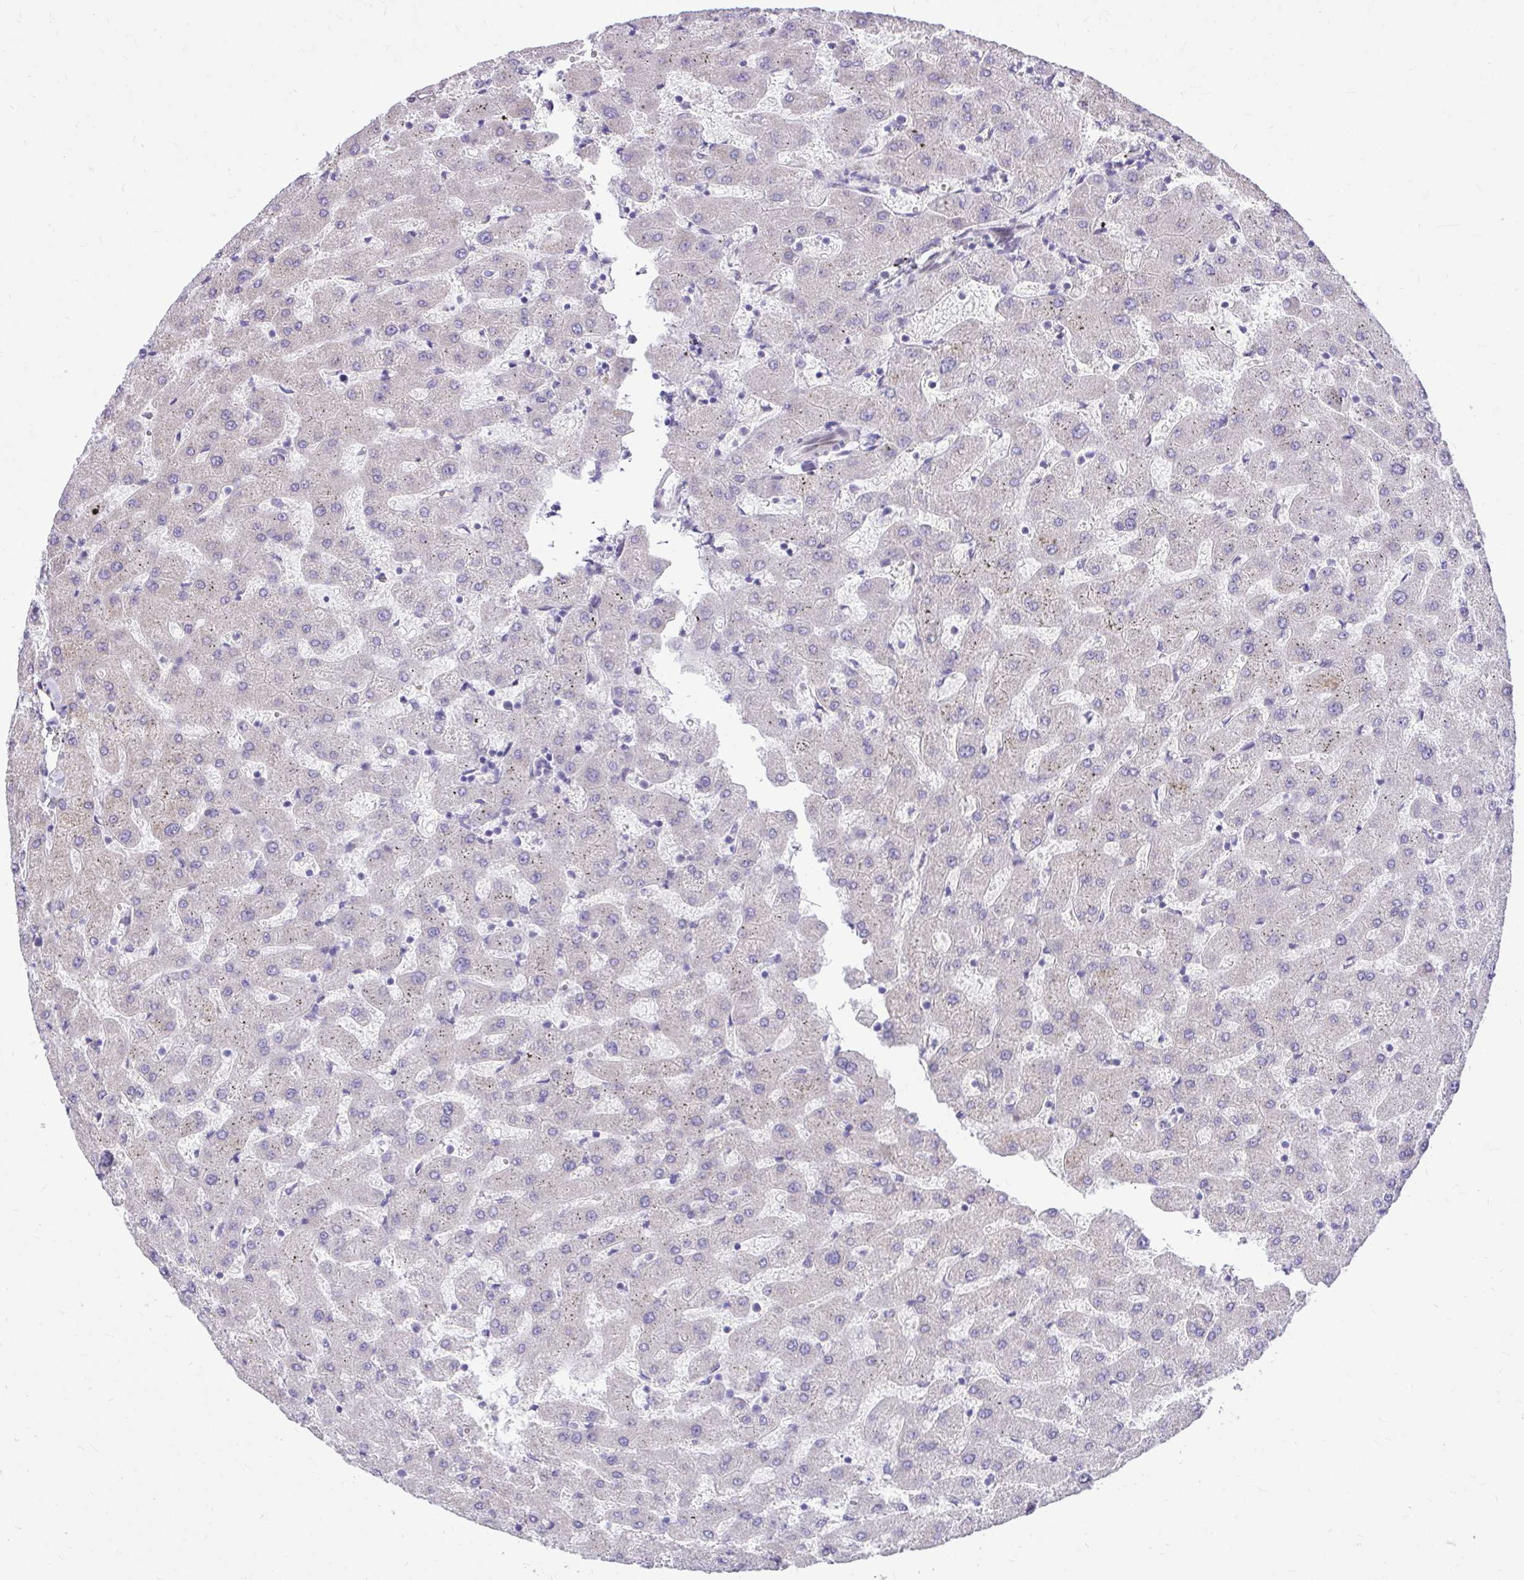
{"staining": {"intensity": "negative", "quantity": "none", "location": "none"}, "tissue": "liver", "cell_type": "Cholangiocytes", "image_type": "normal", "snomed": [{"axis": "morphology", "description": "Normal tissue, NOS"}, {"axis": "topography", "description": "Liver"}], "caption": "Human liver stained for a protein using immunohistochemistry reveals no positivity in cholangiocytes.", "gene": "CEACAM18", "patient": {"sex": "female", "age": 63}}